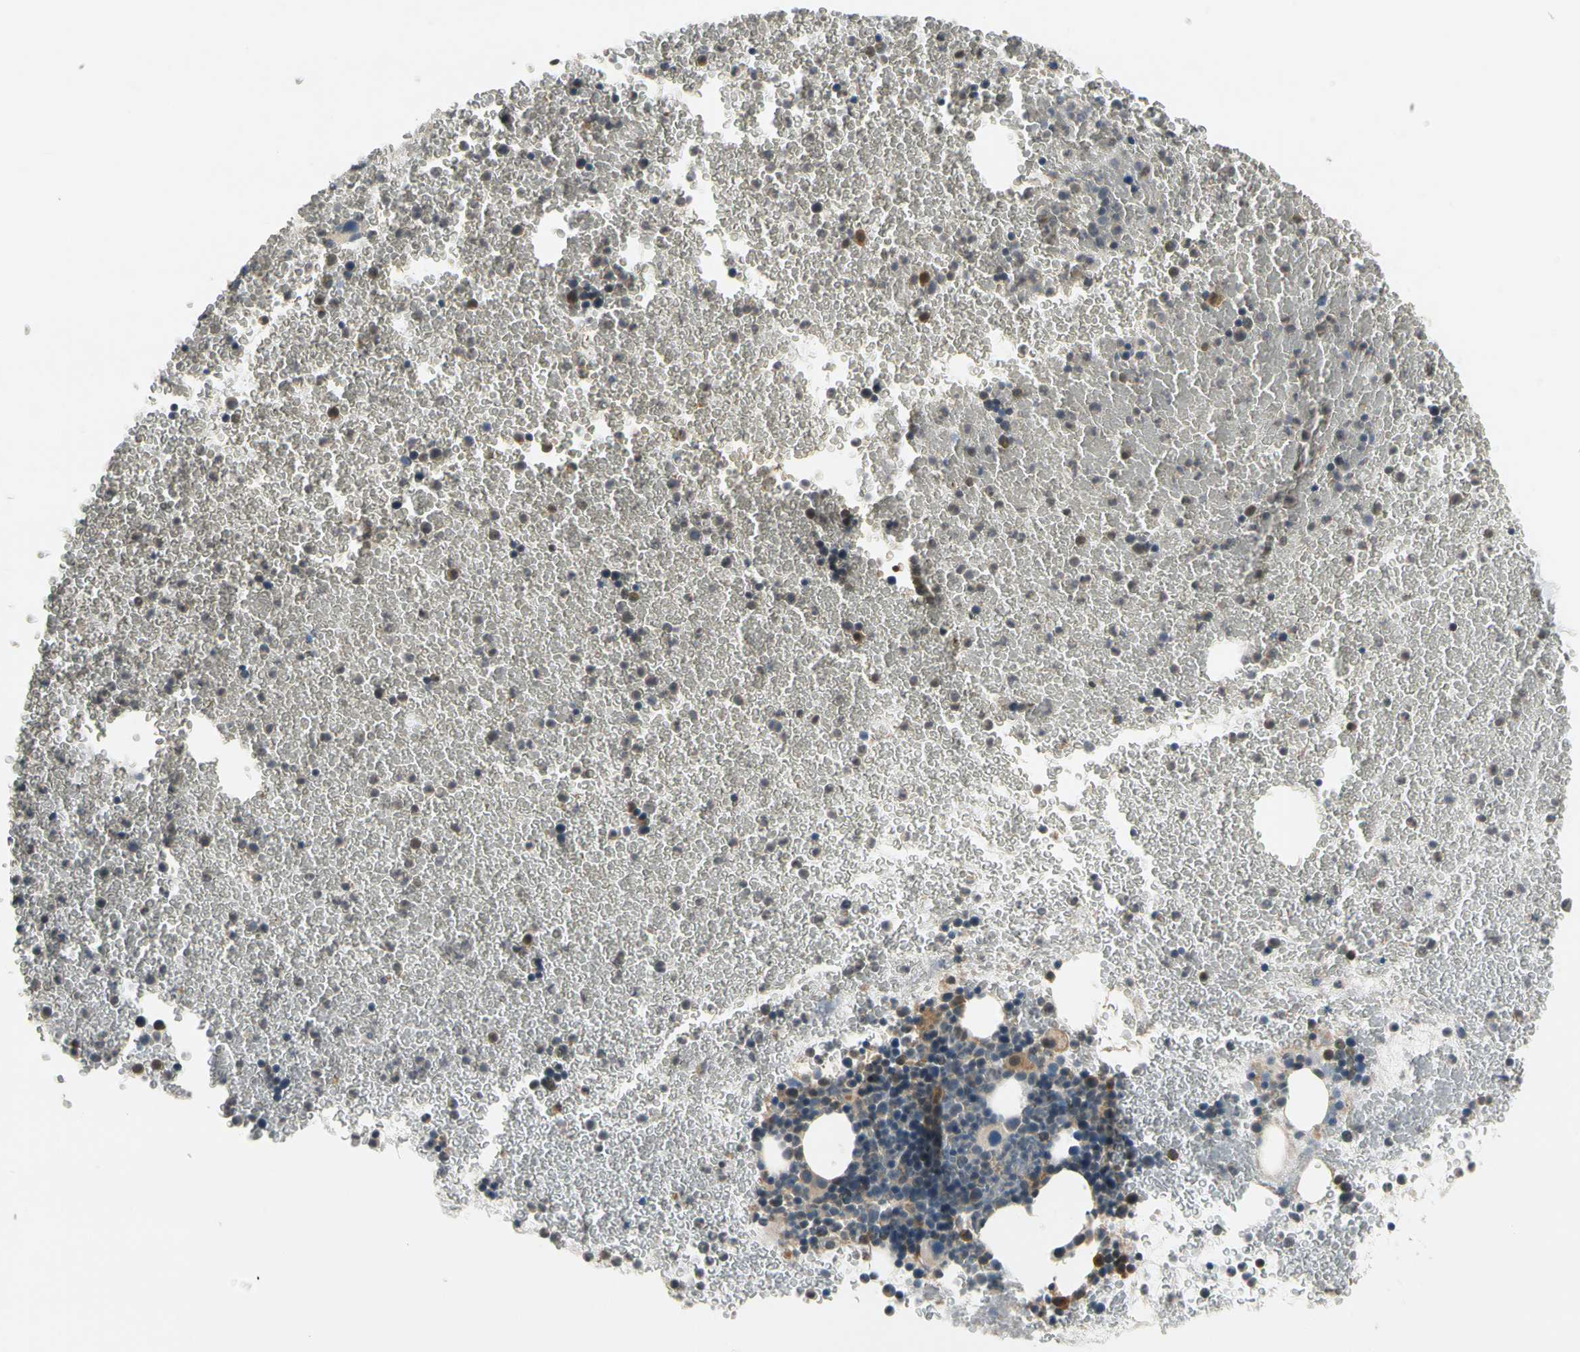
{"staining": {"intensity": "moderate", "quantity": "<25%", "location": "cytoplasmic/membranous"}, "tissue": "bone marrow", "cell_type": "Hematopoietic cells", "image_type": "normal", "snomed": [{"axis": "morphology", "description": "Normal tissue, NOS"}, {"axis": "topography", "description": "Bone marrow"}], "caption": "Immunohistochemistry (DAB) staining of unremarkable bone marrow reveals moderate cytoplasmic/membranous protein staining in about <25% of hematopoietic cells. The protein of interest is shown in brown color, while the nuclei are stained blue.", "gene": "MST1R", "patient": {"sex": "female", "age": 53}}